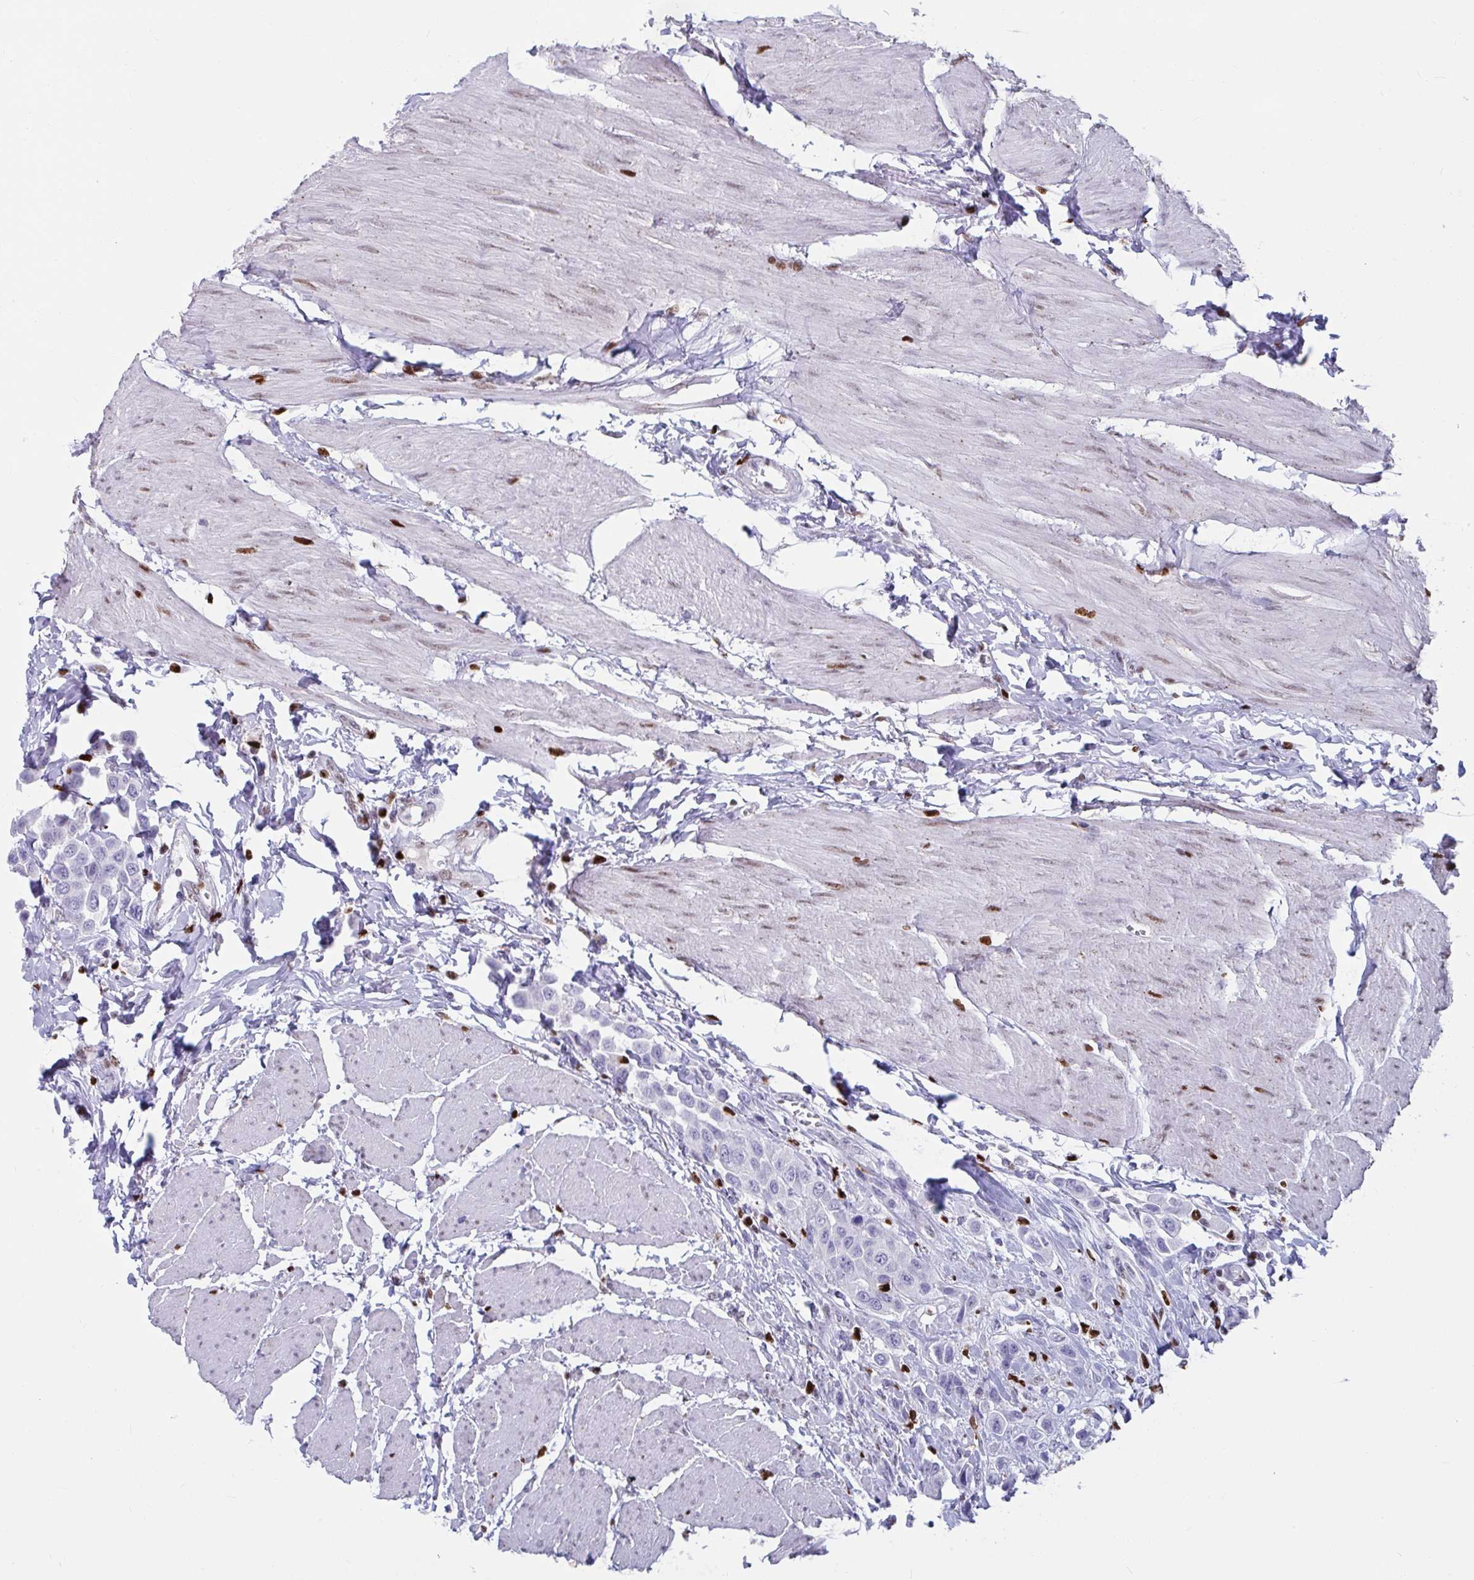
{"staining": {"intensity": "negative", "quantity": "none", "location": "none"}, "tissue": "urothelial cancer", "cell_type": "Tumor cells", "image_type": "cancer", "snomed": [{"axis": "morphology", "description": "Urothelial carcinoma, High grade"}, {"axis": "topography", "description": "Urinary bladder"}], "caption": "The immunohistochemistry (IHC) histopathology image has no significant positivity in tumor cells of urothelial cancer tissue.", "gene": "ZNF586", "patient": {"sex": "male", "age": 50}}